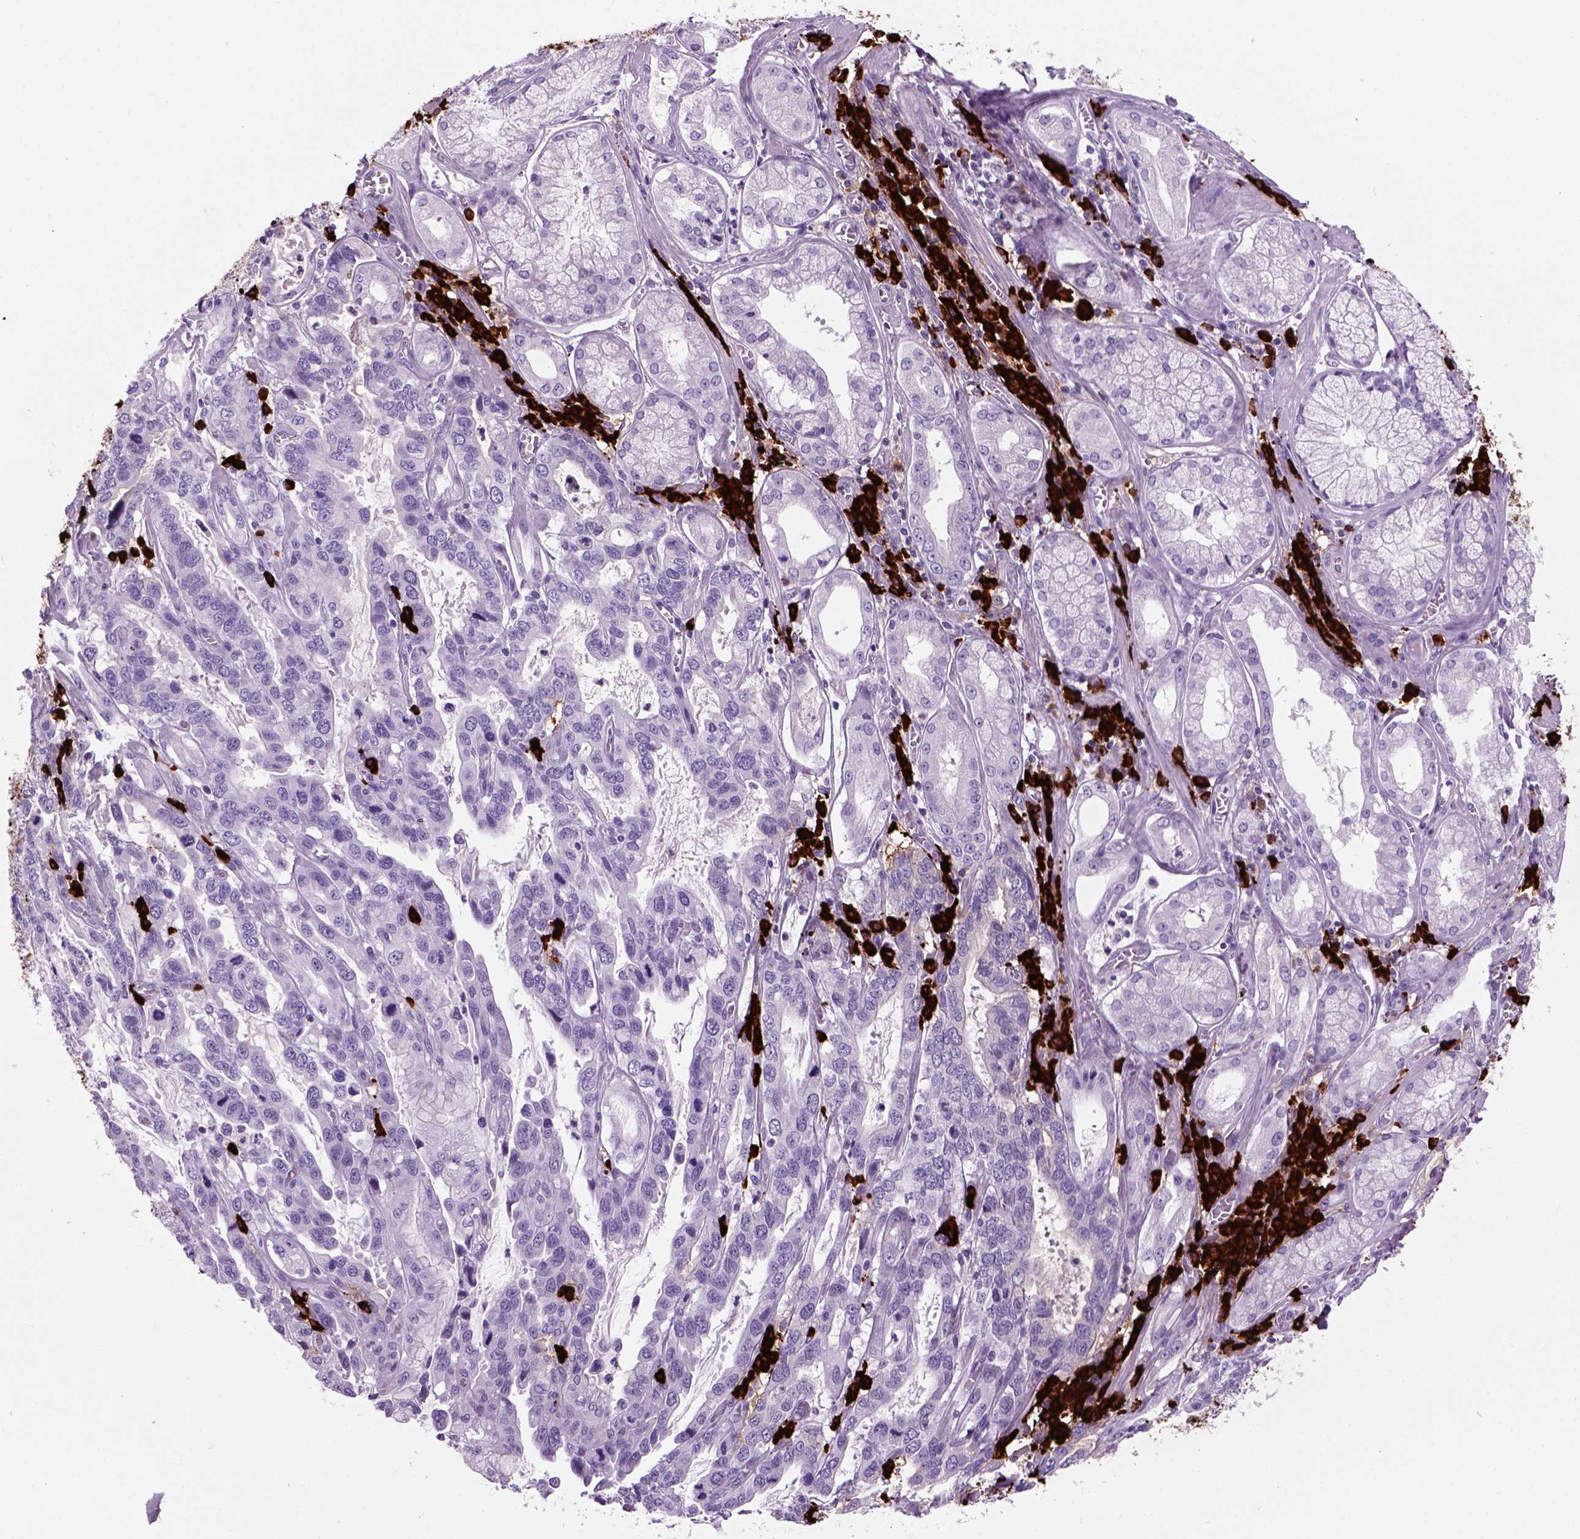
{"staining": {"intensity": "negative", "quantity": "none", "location": "none"}, "tissue": "stomach cancer", "cell_type": "Tumor cells", "image_type": "cancer", "snomed": [{"axis": "morphology", "description": "Adenocarcinoma, NOS"}, {"axis": "topography", "description": "Stomach, lower"}], "caption": "Immunohistochemical staining of adenocarcinoma (stomach) exhibits no significant expression in tumor cells.", "gene": "MZB1", "patient": {"sex": "female", "age": 76}}